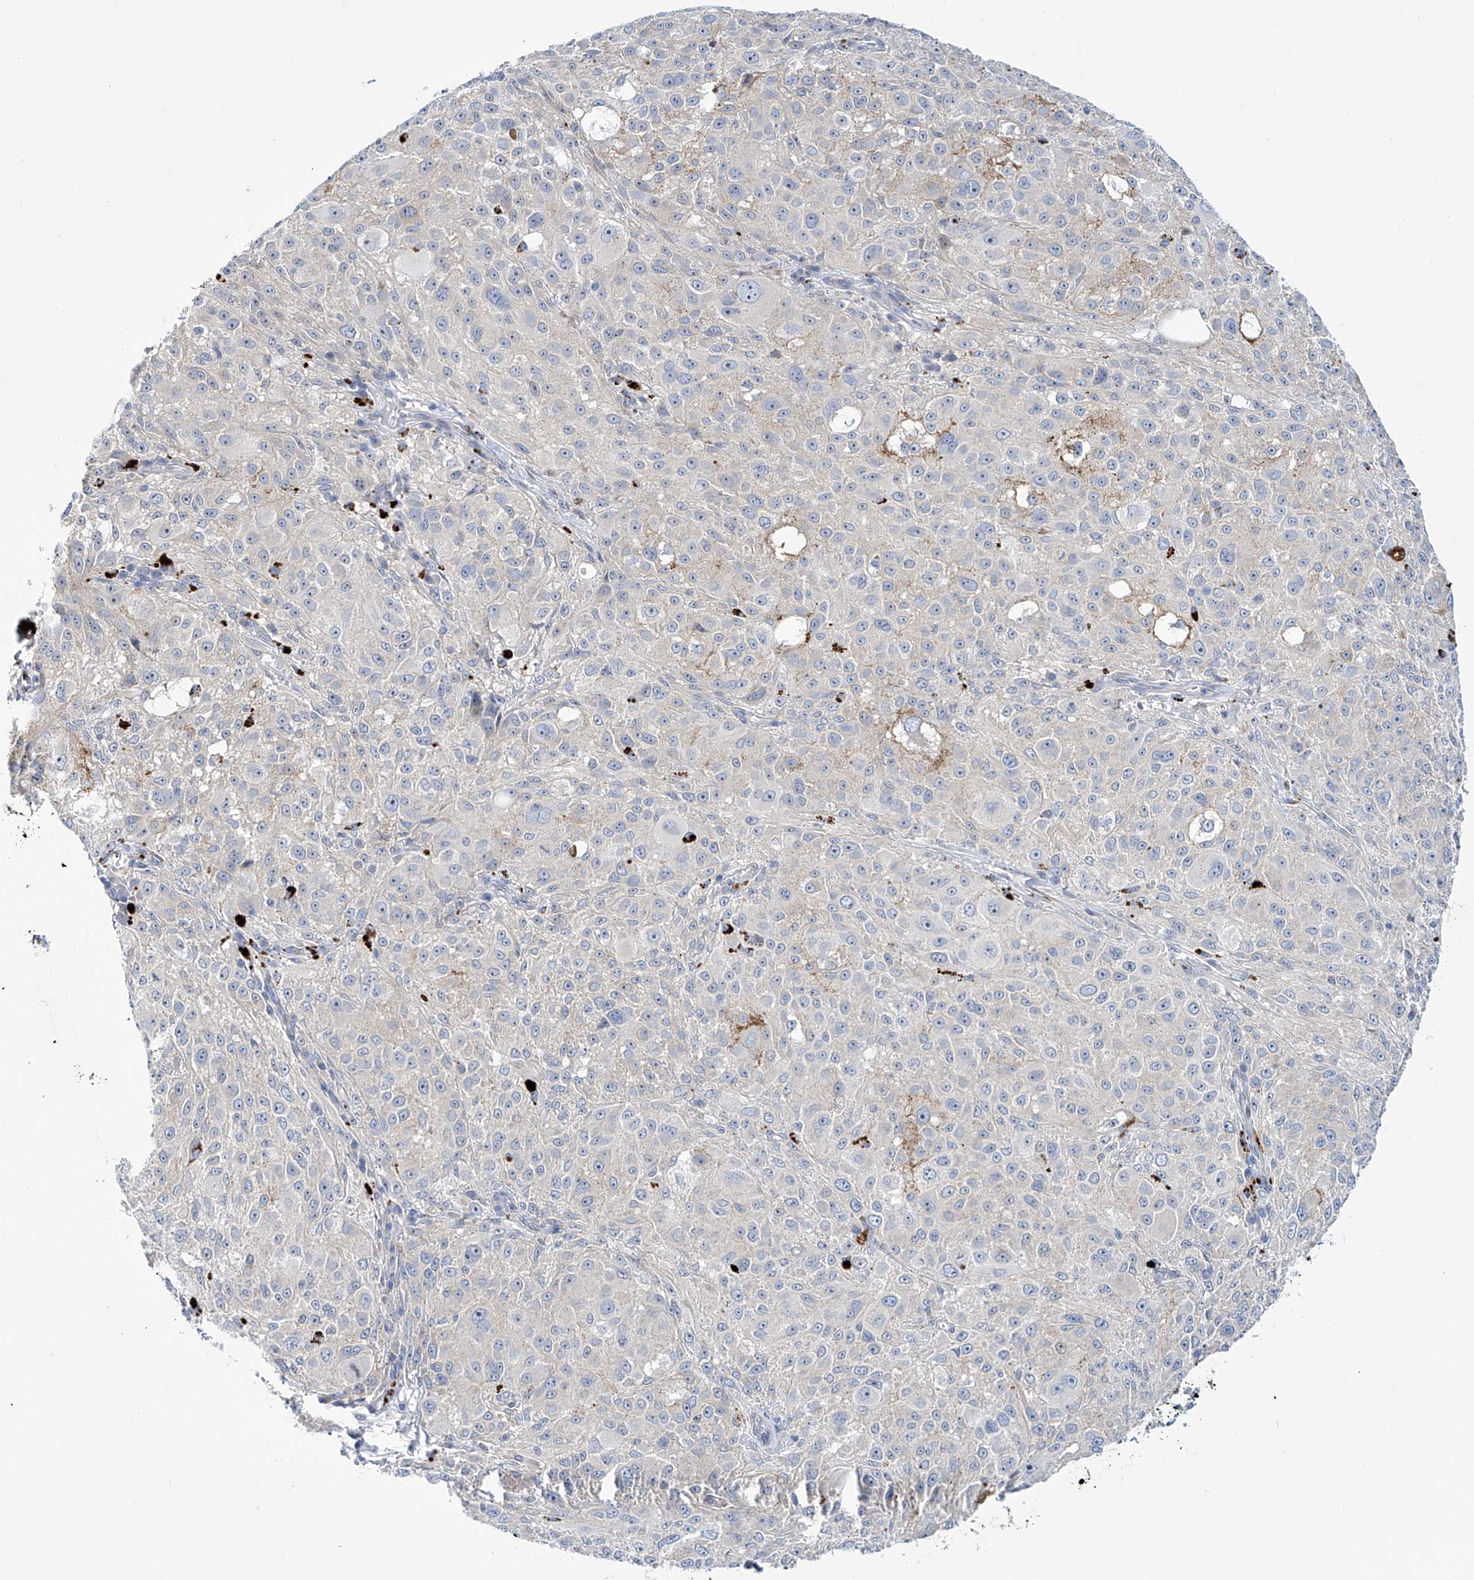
{"staining": {"intensity": "negative", "quantity": "none", "location": "none"}, "tissue": "melanoma", "cell_type": "Tumor cells", "image_type": "cancer", "snomed": [{"axis": "morphology", "description": "Necrosis, NOS"}, {"axis": "morphology", "description": "Malignant melanoma, NOS"}, {"axis": "topography", "description": "Skin"}], "caption": "A histopathology image of human melanoma is negative for staining in tumor cells.", "gene": "TRIM60", "patient": {"sex": "female", "age": 87}}